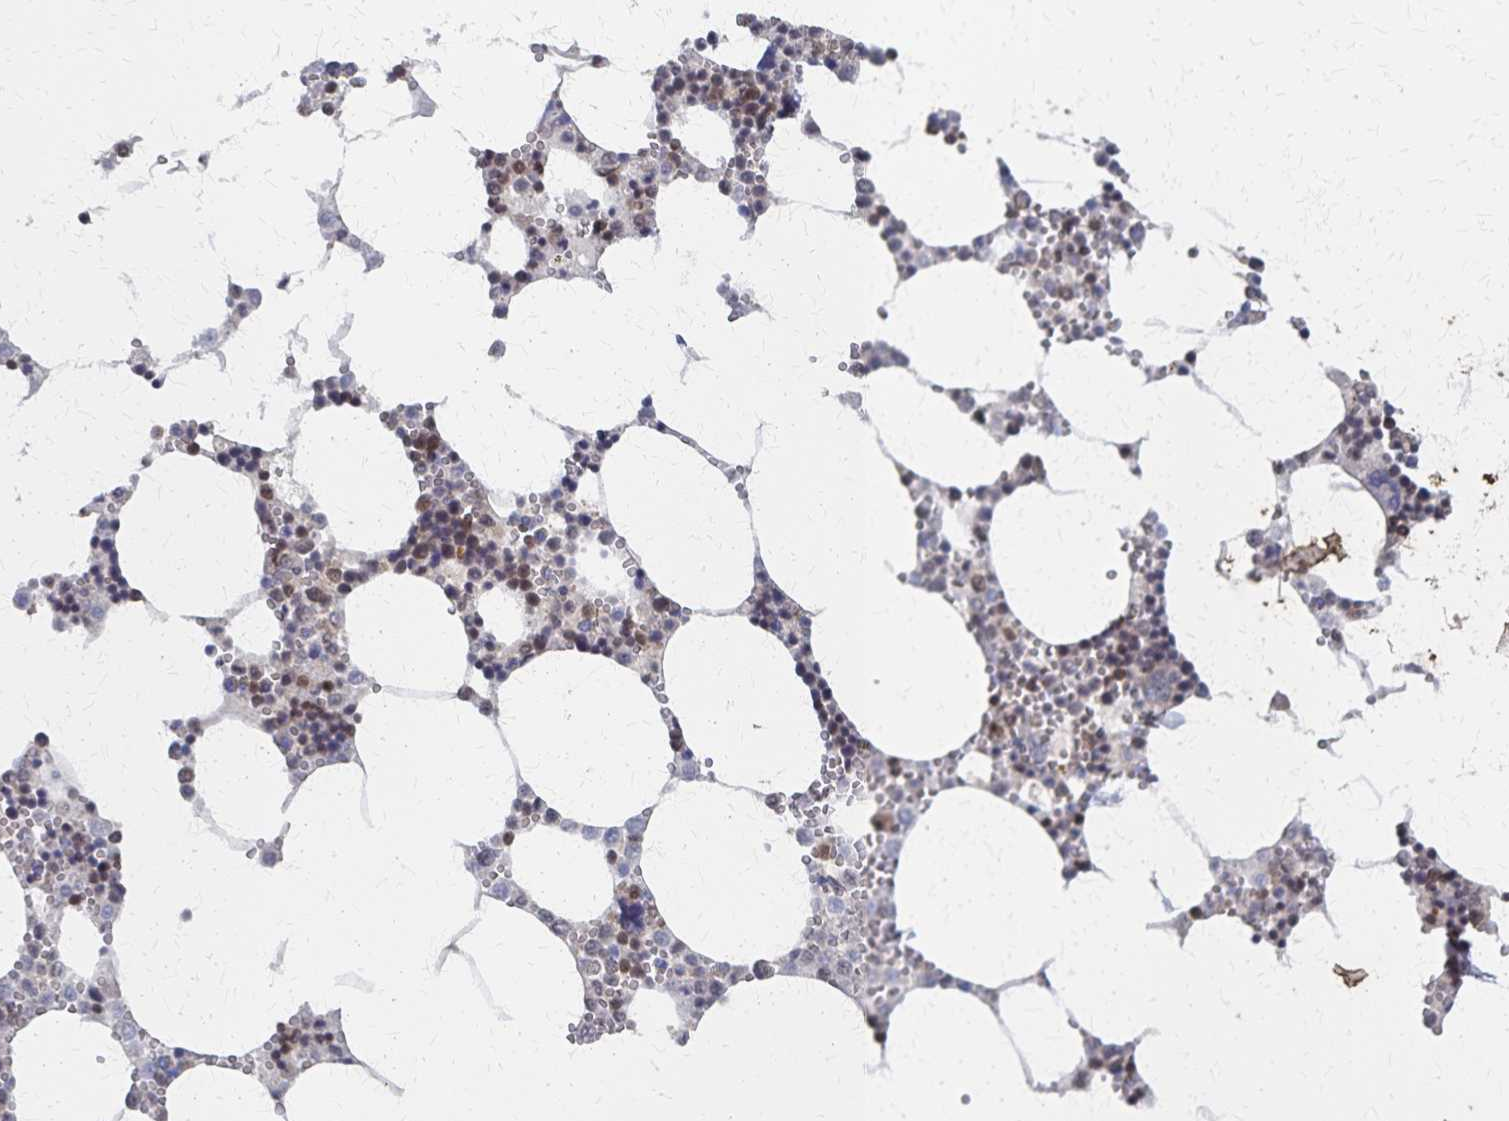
{"staining": {"intensity": "moderate", "quantity": "<25%", "location": "nuclear"}, "tissue": "bone marrow", "cell_type": "Hematopoietic cells", "image_type": "normal", "snomed": [{"axis": "morphology", "description": "Normal tissue, NOS"}, {"axis": "topography", "description": "Bone marrow"}], "caption": "Immunohistochemical staining of normal bone marrow demonstrates moderate nuclear protein expression in approximately <25% of hematopoietic cells. The staining was performed using DAB, with brown indicating positive protein expression. Nuclei are stained blue with hematoxylin.", "gene": "GTF2B", "patient": {"sex": "male", "age": 54}}